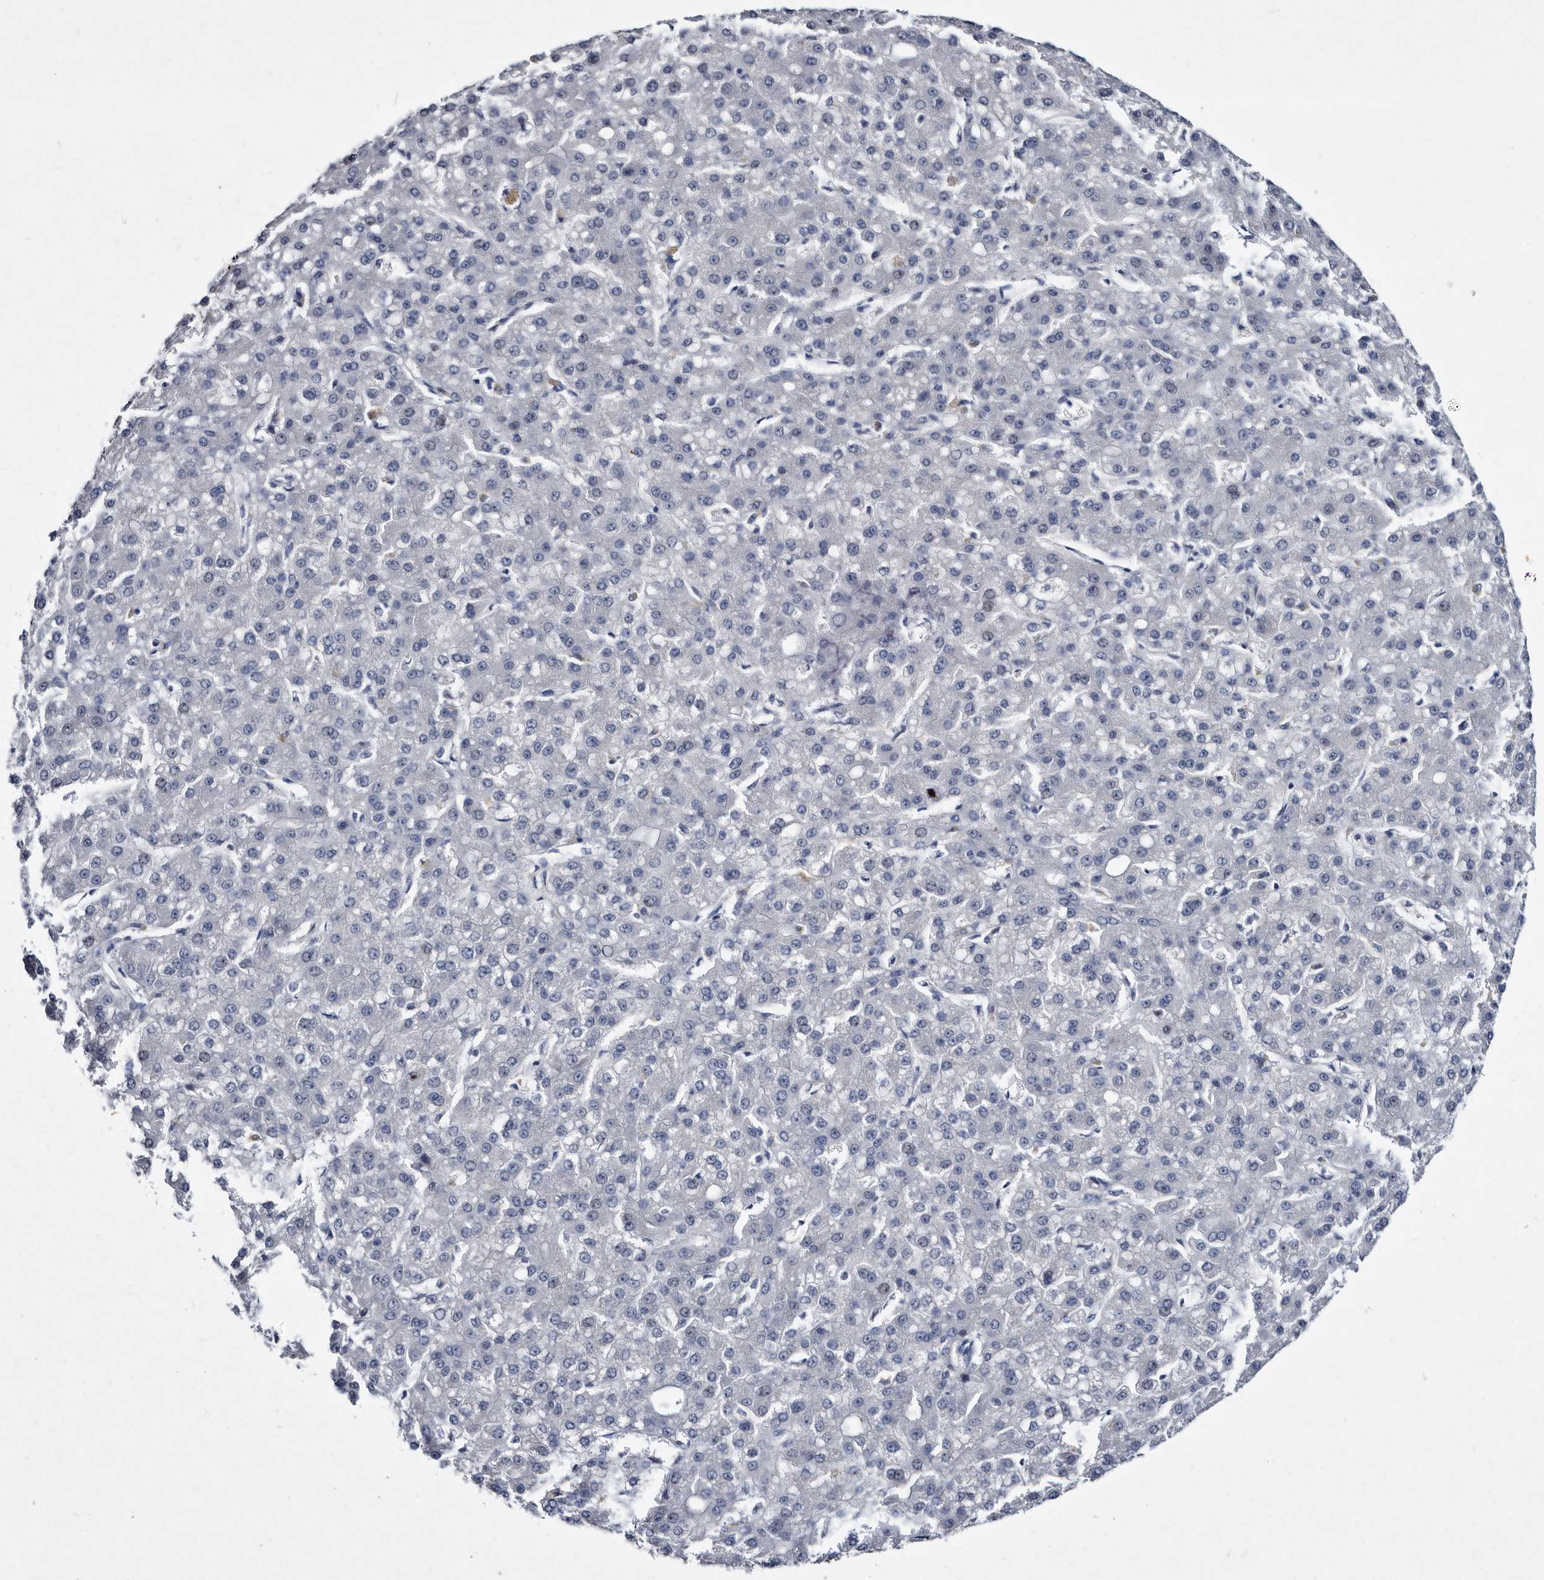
{"staining": {"intensity": "negative", "quantity": "none", "location": "none"}, "tissue": "liver cancer", "cell_type": "Tumor cells", "image_type": "cancer", "snomed": [{"axis": "morphology", "description": "Carcinoma, Hepatocellular, NOS"}, {"axis": "topography", "description": "Liver"}], "caption": "Image shows no protein expression in tumor cells of hepatocellular carcinoma (liver) tissue.", "gene": "SERPINB8", "patient": {"sex": "male", "age": 67}}